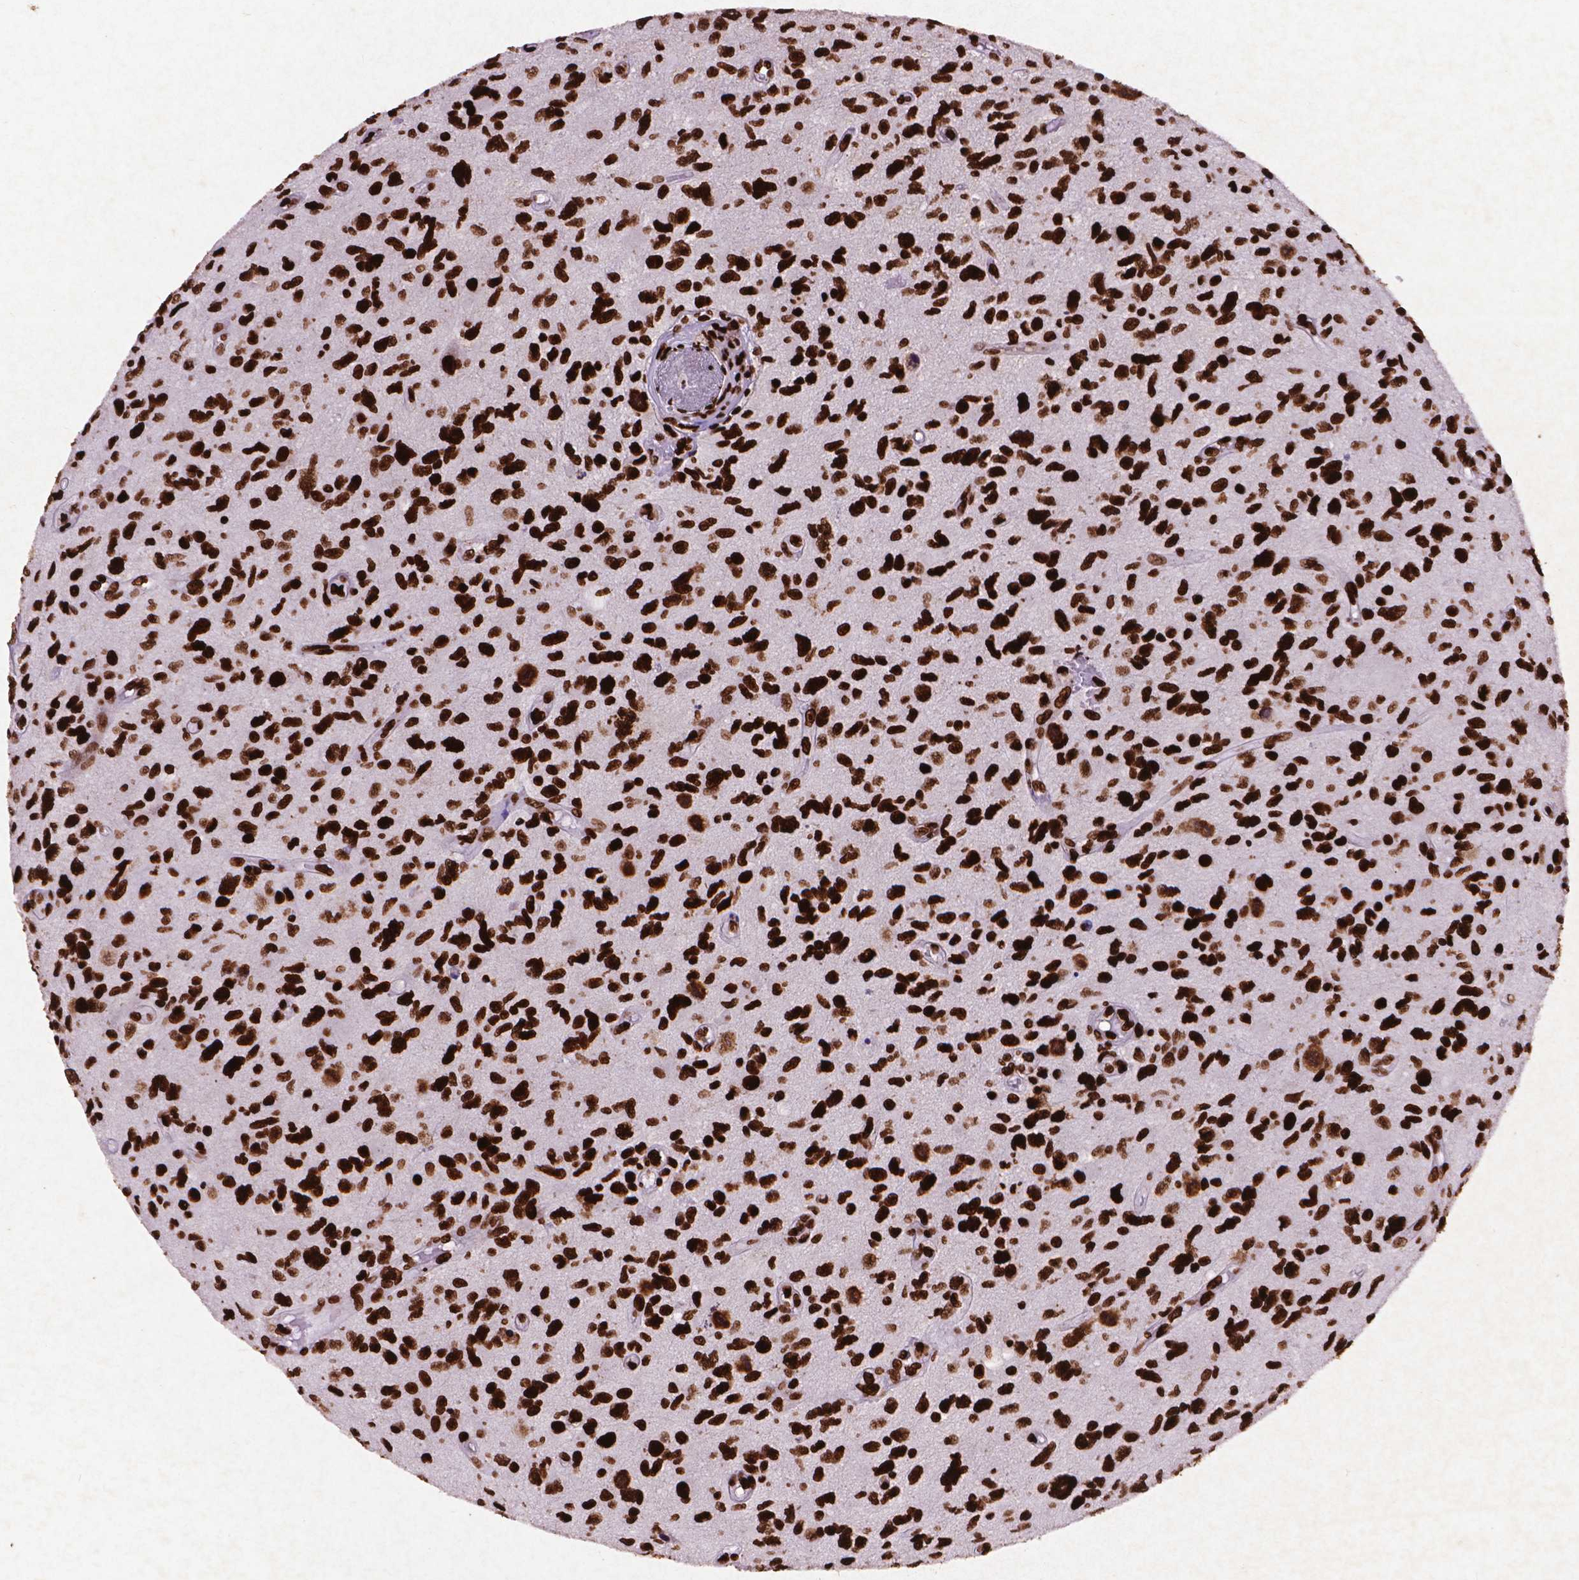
{"staining": {"intensity": "strong", "quantity": ">75%", "location": "nuclear"}, "tissue": "glioma", "cell_type": "Tumor cells", "image_type": "cancer", "snomed": [{"axis": "morphology", "description": "Glioma, malignant, NOS"}, {"axis": "morphology", "description": "Glioma, malignant, High grade"}, {"axis": "topography", "description": "Brain"}], "caption": "Protein staining reveals strong nuclear positivity in about >75% of tumor cells in glioma.", "gene": "CITED2", "patient": {"sex": "female", "age": 71}}